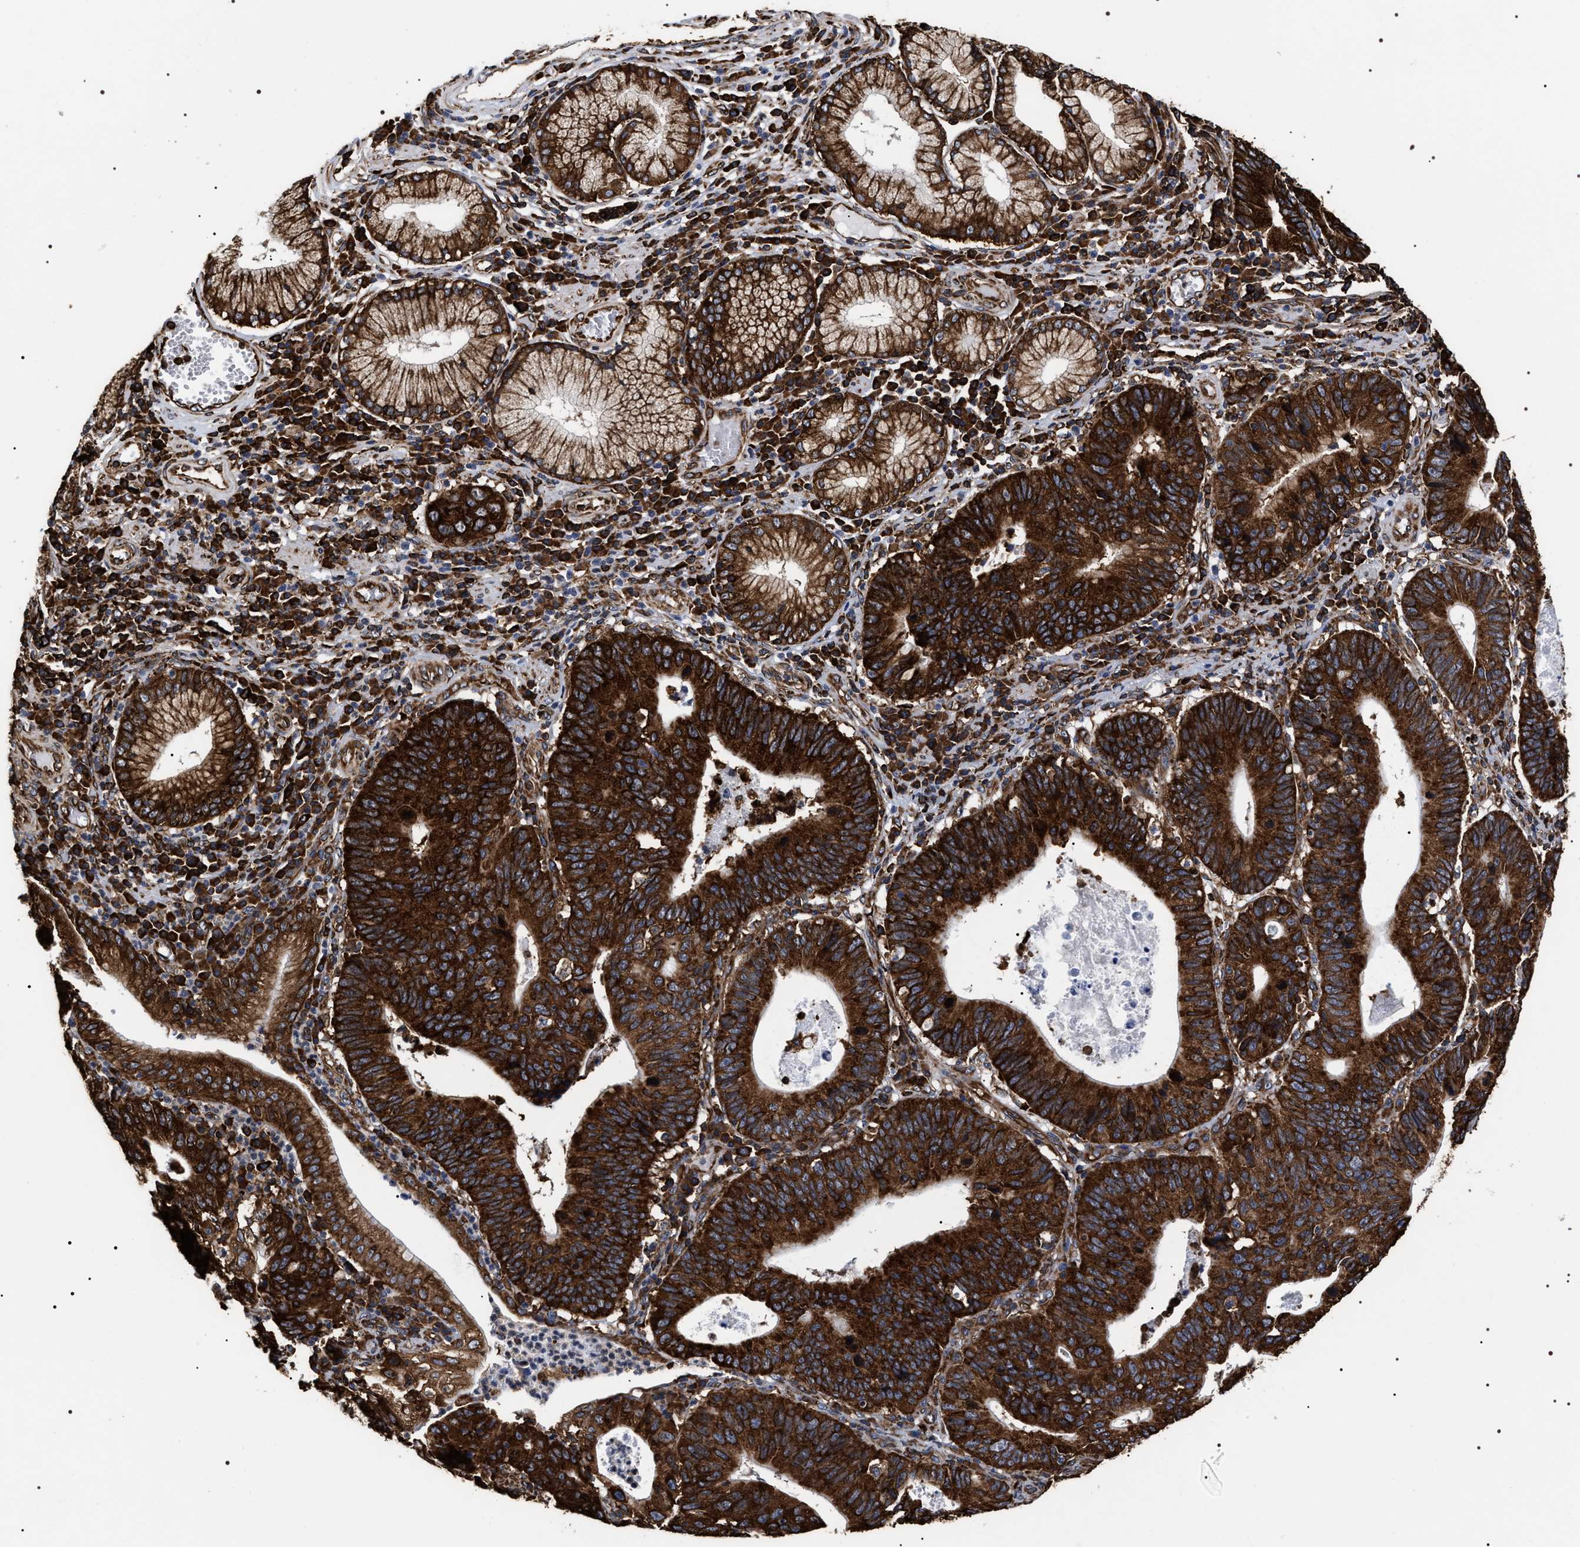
{"staining": {"intensity": "strong", "quantity": ">75%", "location": "cytoplasmic/membranous"}, "tissue": "stomach cancer", "cell_type": "Tumor cells", "image_type": "cancer", "snomed": [{"axis": "morphology", "description": "Adenocarcinoma, NOS"}, {"axis": "topography", "description": "Stomach"}], "caption": "A brown stain shows strong cytoplasmic/membranous positivity of a protein in adenocarcinoma (stomach) tumor cells. (brown staining indicates protein expression, while blue staining denotes nuclei).", "gene": "SERBP1", "patient": {"sex": "male", "age": 59}}